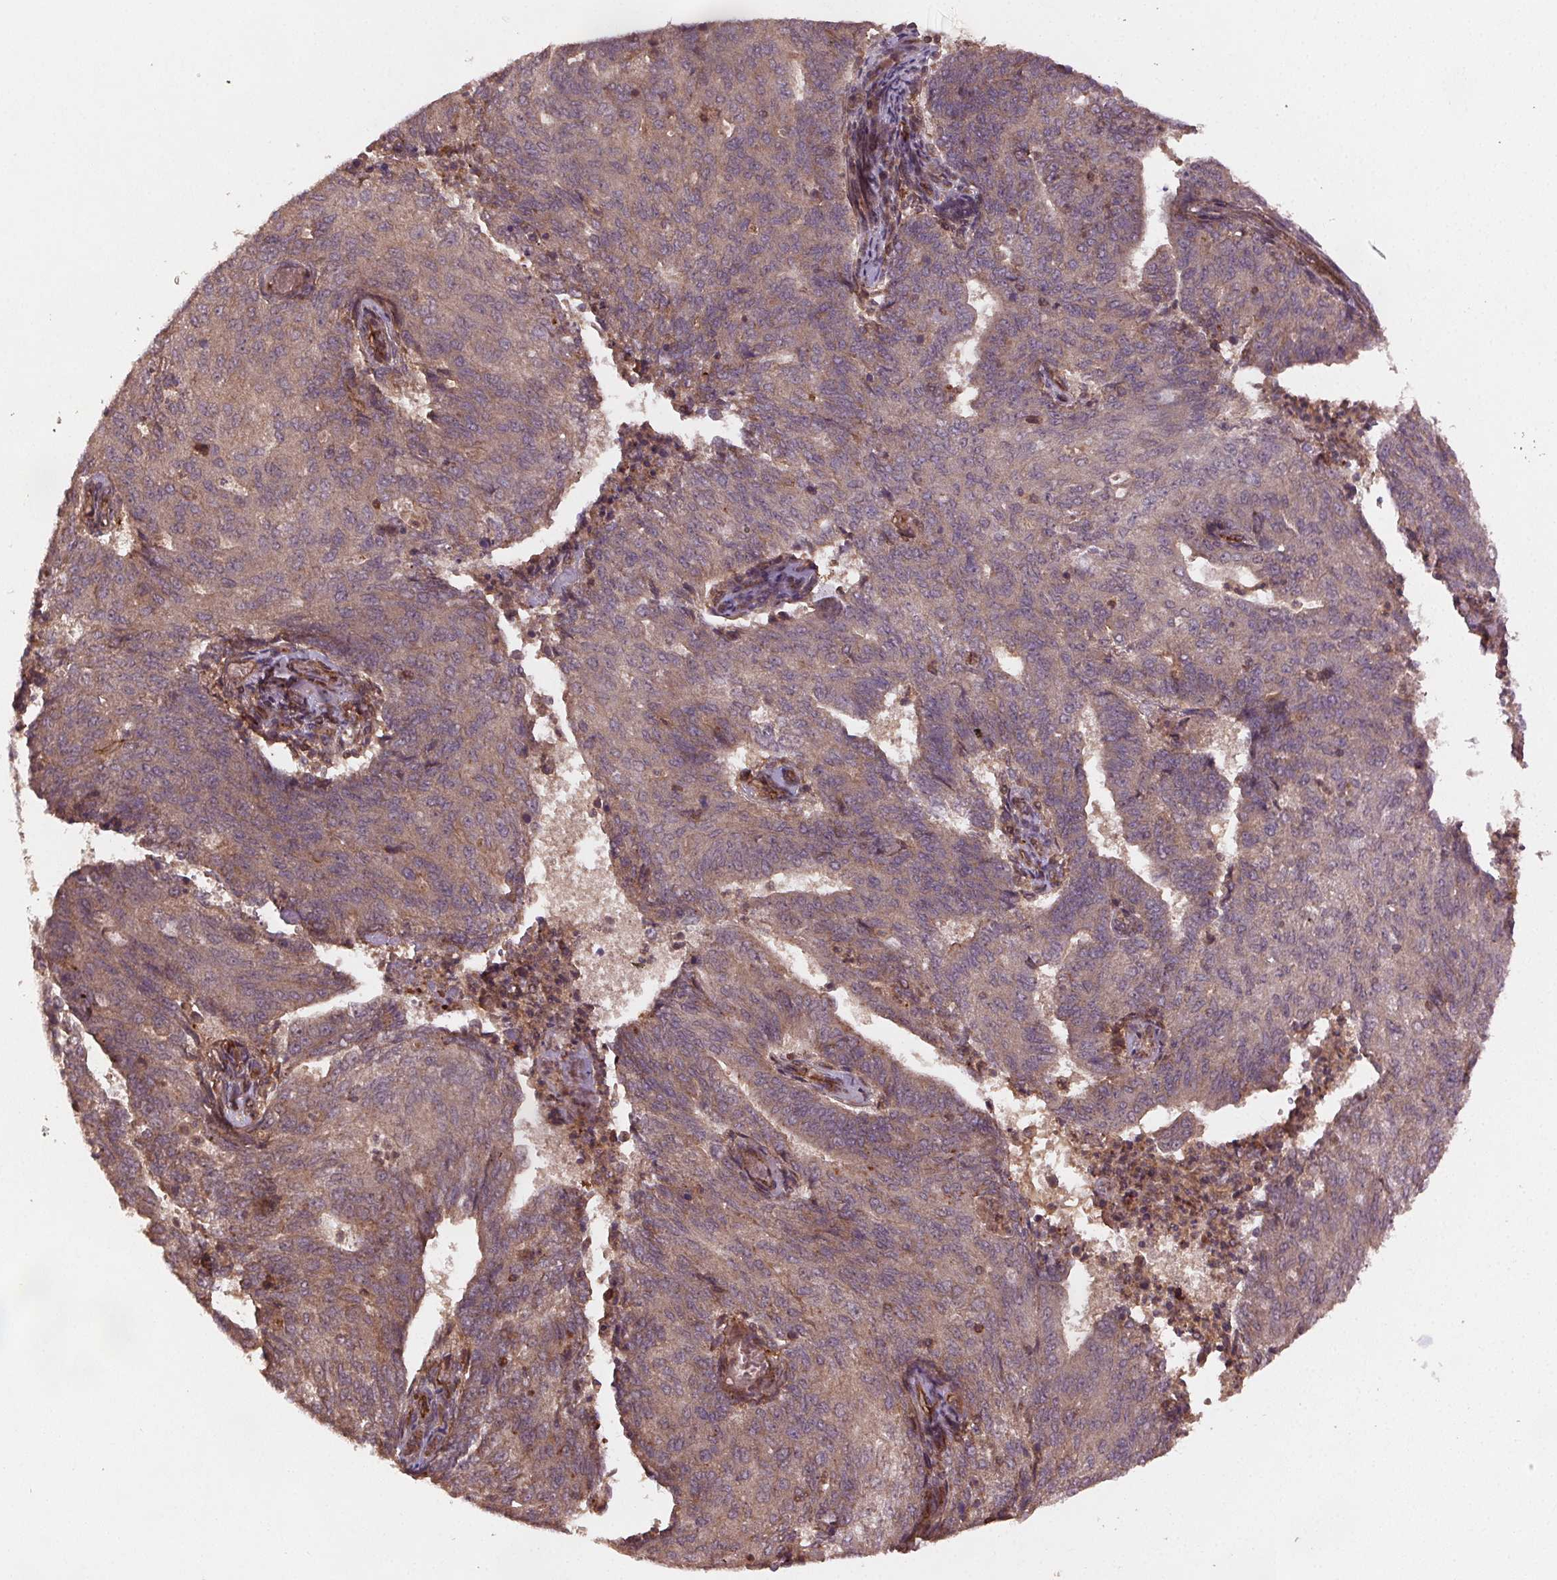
{"staining": {"intensity": "weak", "quantity": ">75%", "location": "cytoplasmic/membranous"}, "tissue": "endometrial cancer", "cell_type": "Tumor cells", "image_type": "cancer", "snomed": [{"axis": "morphology", "description": "Adenocarcinoma, NOS"}, {"axis": "topography", "description": "Endometrium"}], "caption": "Endometrial cancer tissue shows weak cytoplasmic/membranous expression in about >75% of tumor cells, visualized by immunohistochemistry.", "gene": "SEC14L2", "patient": {"sex": "female", "age": 82}}